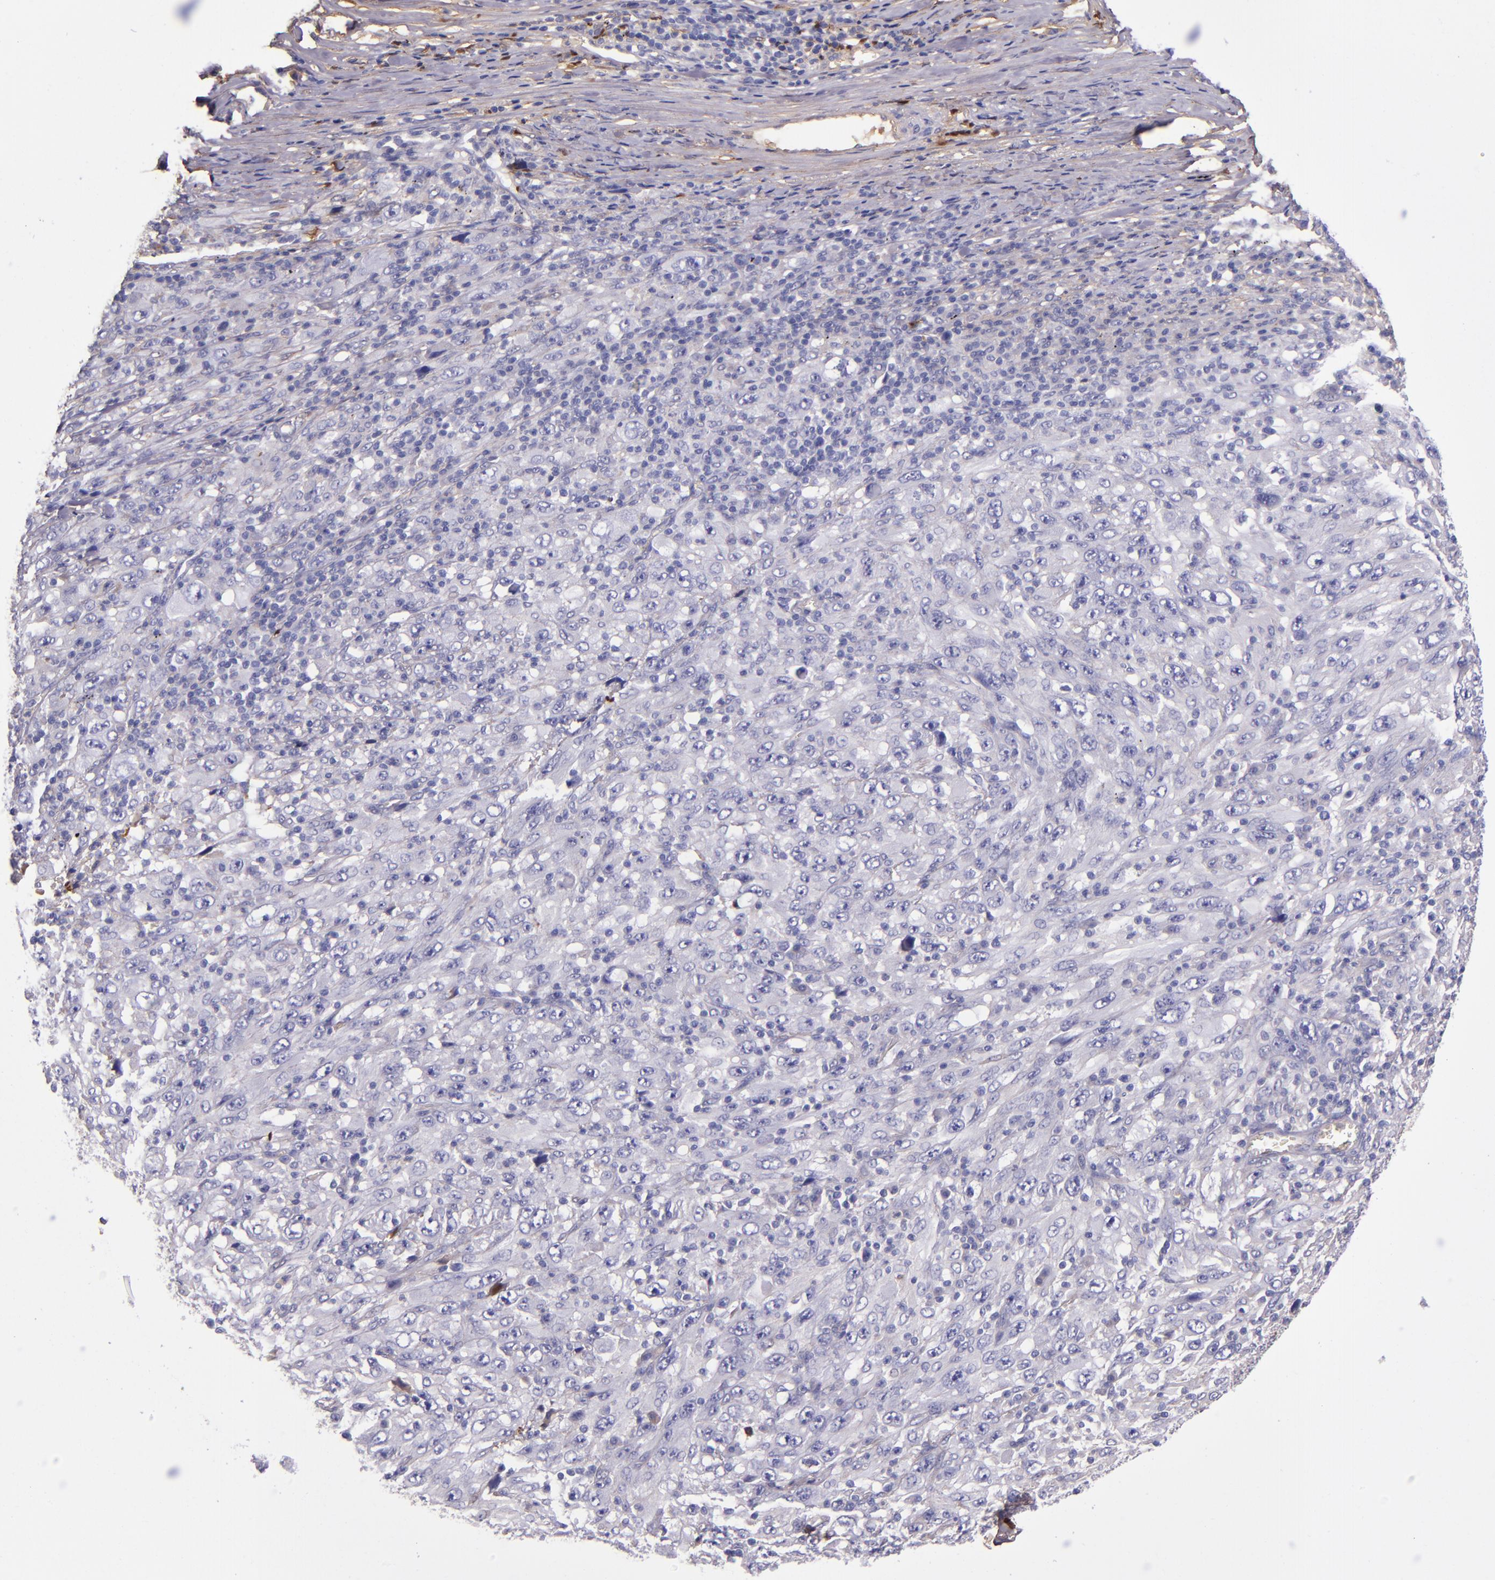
{"staining": {"intensity": "negative", "quantity": "none", "location": "none"}, "tissue": "melanoma", "cell_type": "Tumor cells", "image_type": "cancer", "snomed": [{"axis": "morphology", "description": "Malignant melanoma, Metastatic site"}, {"axis": "topography", "description": "Skin"}], "caption": "An immunohistochemistry (IHC) histopathology image of melanoma is shown. There is no staining in tumor cells of melanoma. (DAB (3,3'-diaminobenzidine) immunohistochemistry (IHC), high magnification).", "gene": "CLEC3B", "patient": {"sex": "female", "age": 56}}